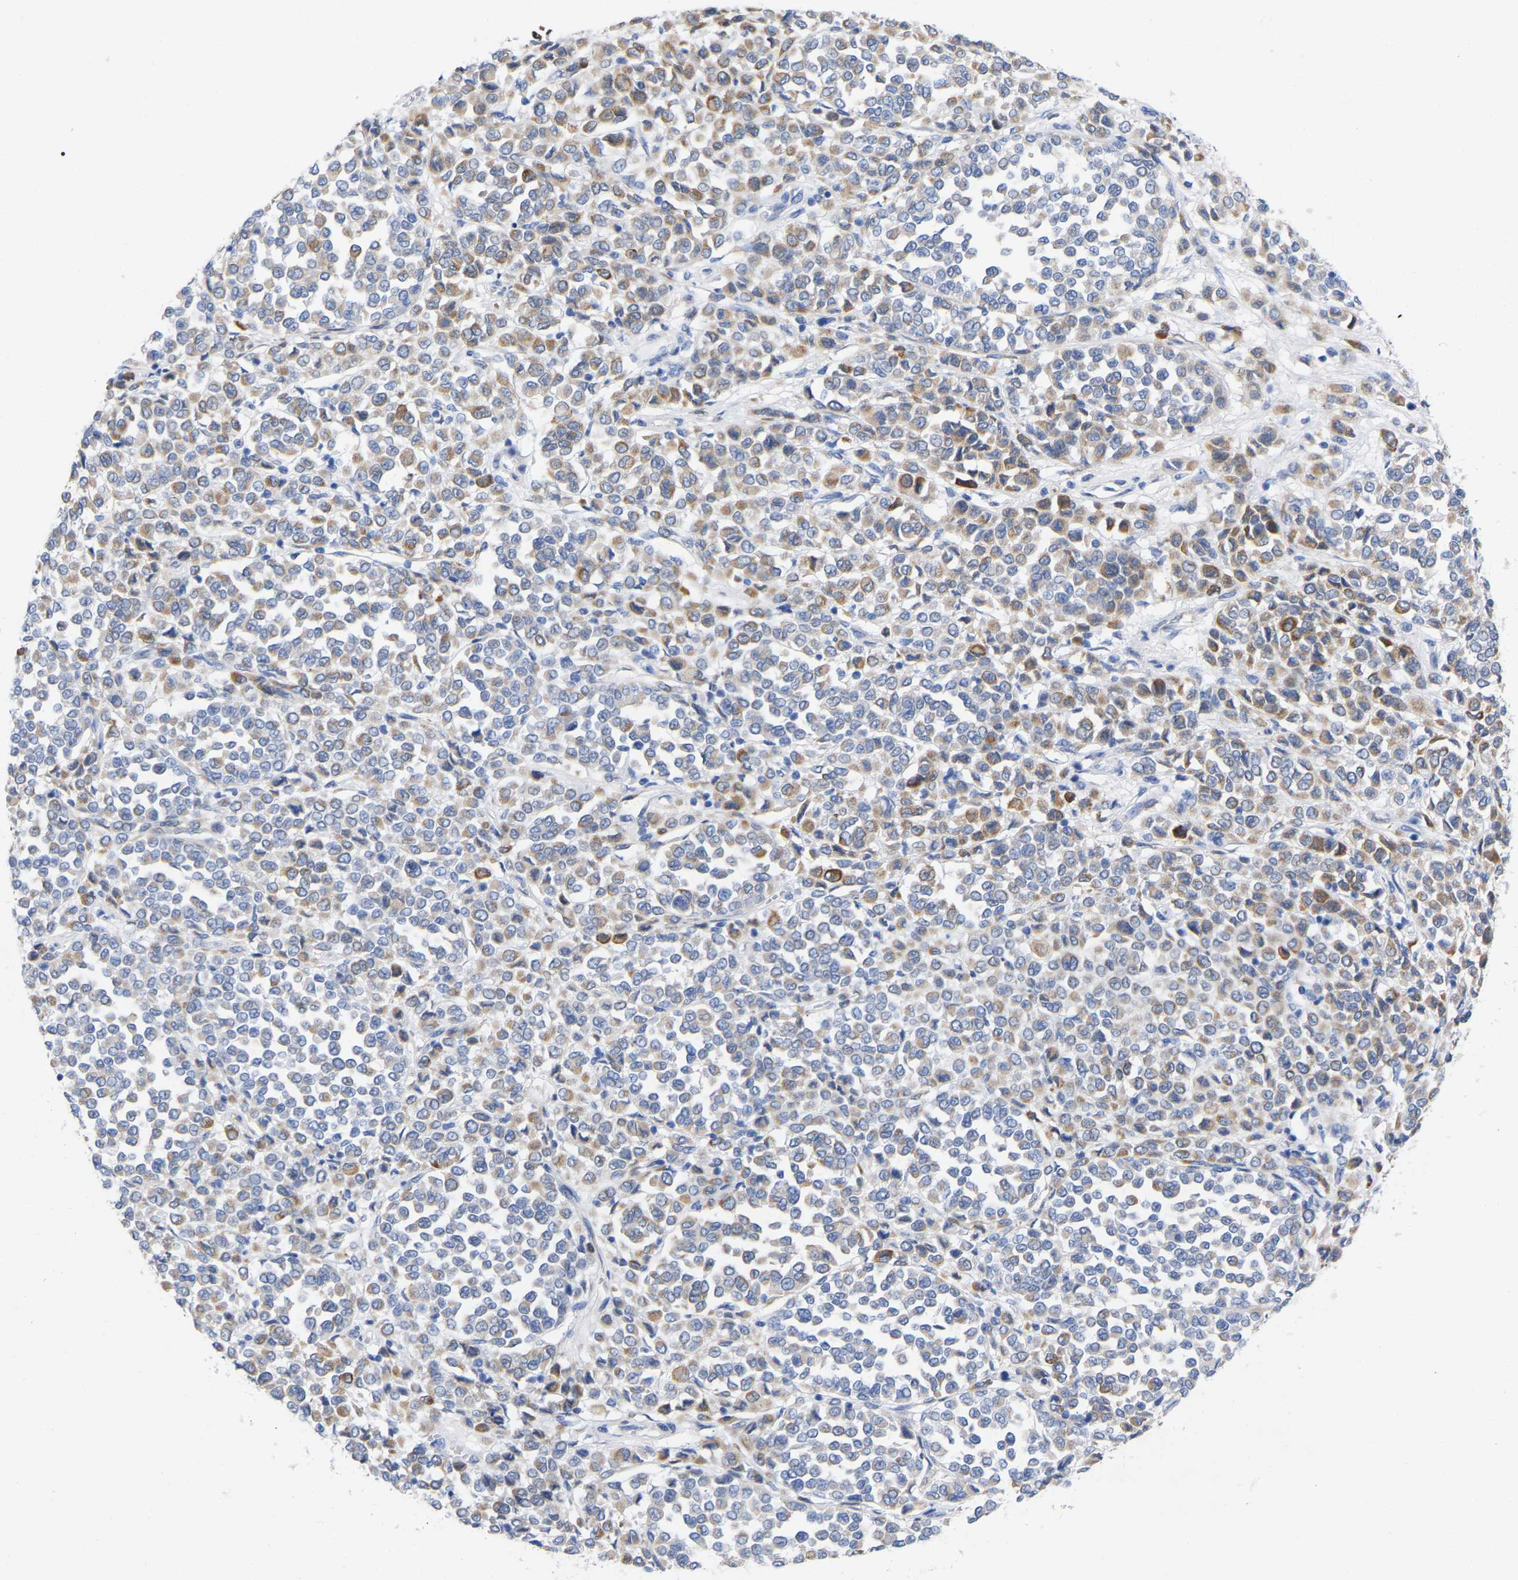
{"staining": {"intensity": "moderate", "quantity": "<25%", "location": "cytoplasmic/membranous"}, "tissue": "melanoma", "cell_type": "Tumor cells", "image_type": "cancer", "snomed": [{"axis": "morphology", "description": "Malignant melanoma, Metastatic site"}, {"axis": "topography", "description": "Pancreas"}], "caption": "This histopathology image reveals melanoma stained with immunohistochemistry to label a protein in brown. The cytoplasmic/membranous of tumor cells show moderate positivity for the protein. Nuclei are counter-stained blue.", "gene": "HAPLN1", "patient": {"sex": "female", "age": 30}}